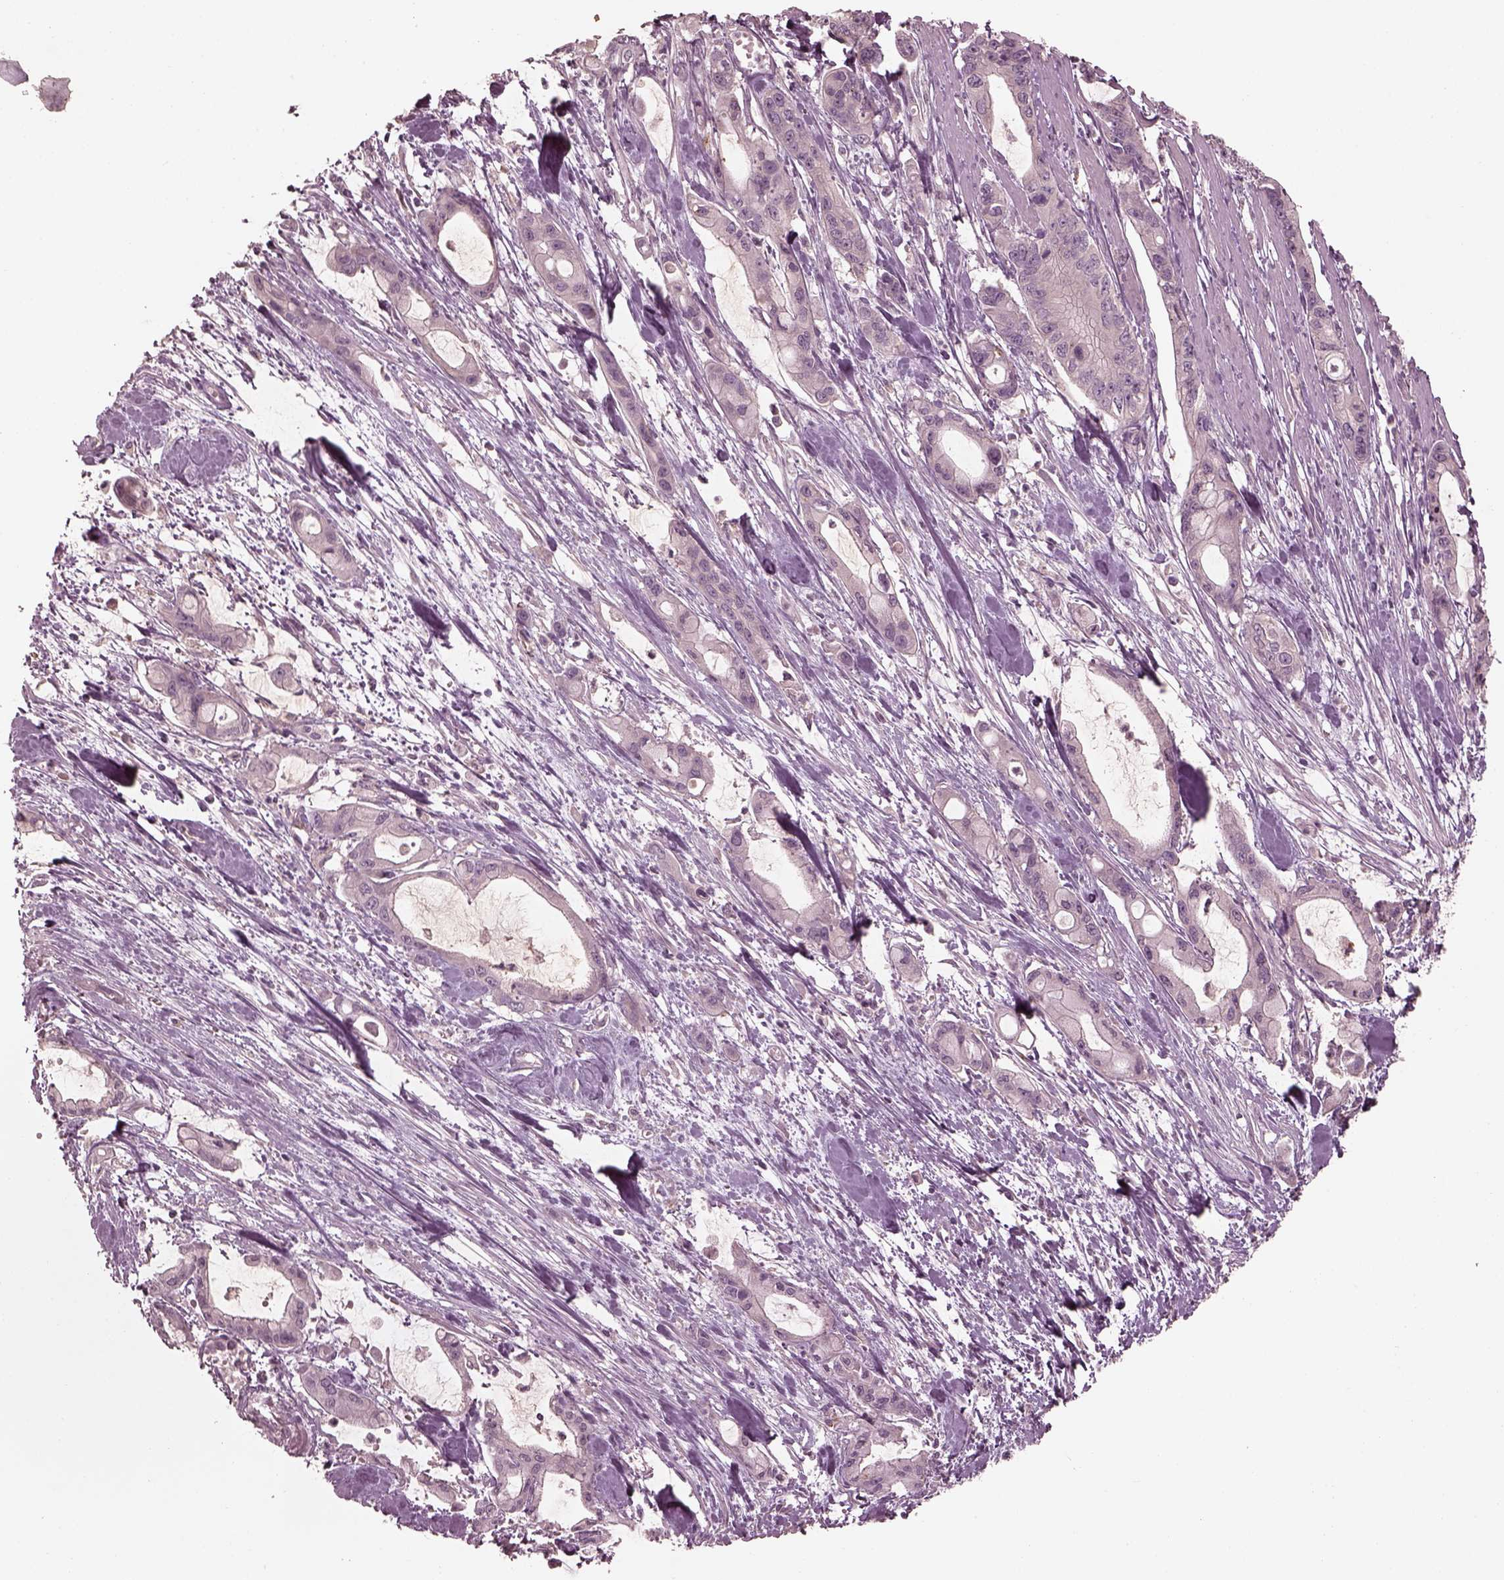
{"staining": {"intensity": "negative", "quantity": "none", "location": "none"}, "tissue": "pancreatic cancer", "cell_type": "Tumor cells", "image_type": "cancer", "snomed": [{"axis": "morphology", "description": "Adenocarcinoma, NOS"}, {"axis": "topography", "description": "Pancreas"}], "caption": "Pancreatic cancer stained for a protein using immunohistochemistry (IHC) reveals no staining tumor cells.", "gene": "VWA5B1", "patient": {"sex": "male", "age": 48}}